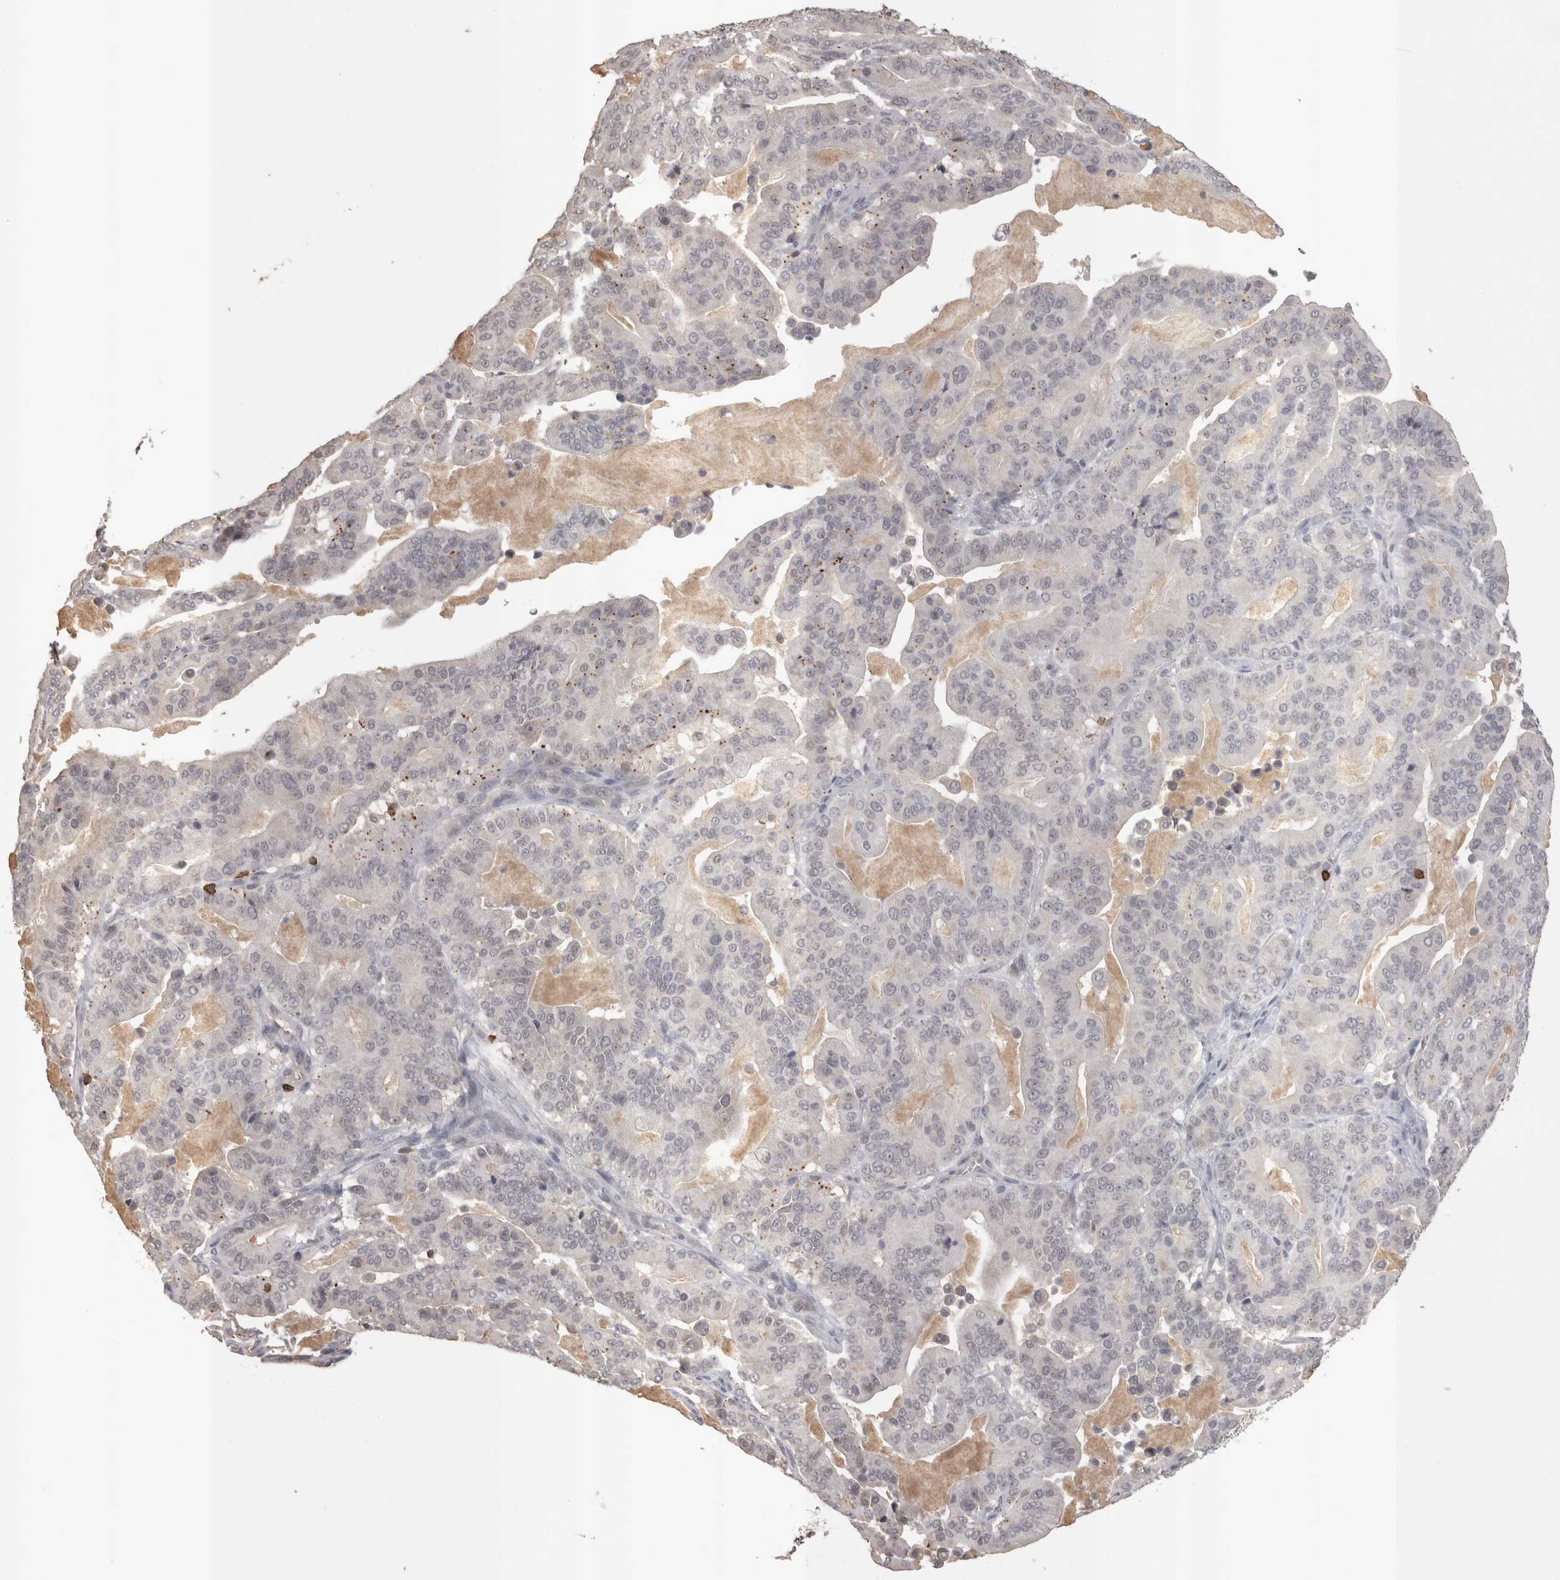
{"staining": {"intensity": "negative", "quantity": "none", "location": "none"}, "tissue": "pancreatic cancer", "cell_type": "Tumor cells", "image_type": "cancer", "snomed": [{"axis": "morphology", "description": "Adenocarcinoma, NOS"}, {"axis": "topography", "description": "Pancreas"}], "caption": "Tumor cells show no significant protein staining in pancreatic adenocarcinoma.", "gene": "SKAP1", "patient": {"sex": "male", "age": 63}}